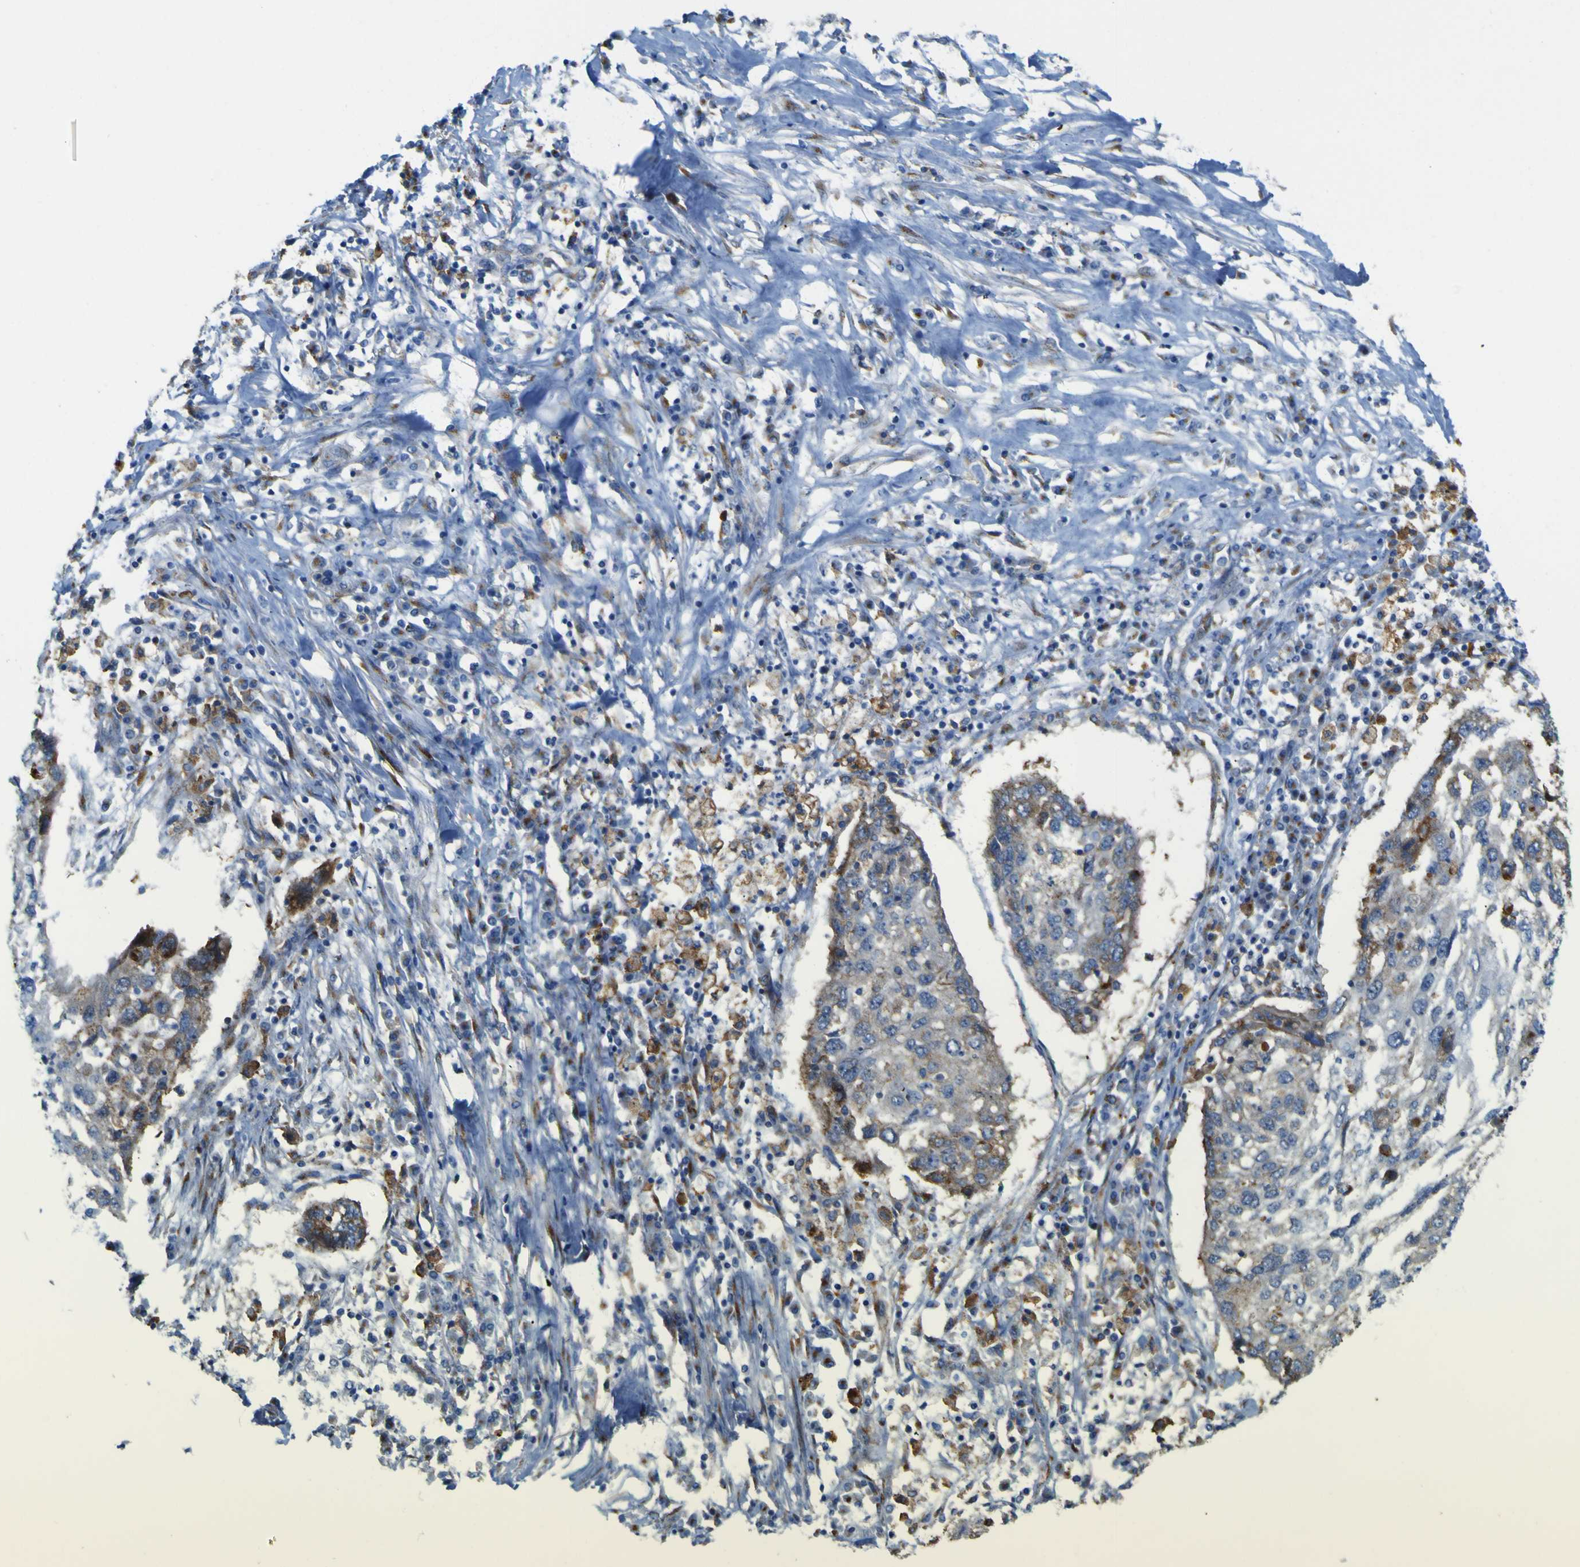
{"staining": {"intensity": "moderate", "quantity": "<25%", "location": "cytoplasmic/membranous"}, "tissue": "lung cancer", "cell_type": "Tumor cells", "image_type": "cancer", "snomed": [{"axis": "morphology", "description": "Squamous cell carcinoma, NOS"}, {"axis": "topography", "description": "Lung"}], "caption": "A brown stain highlights moderate cytoplasmic/membranous expression of a protein in human lung cancer (squamous cell carcinoma) tumor cells.", "gene": "IGF2R", "patient": {"sex": "female", "age": 63}}